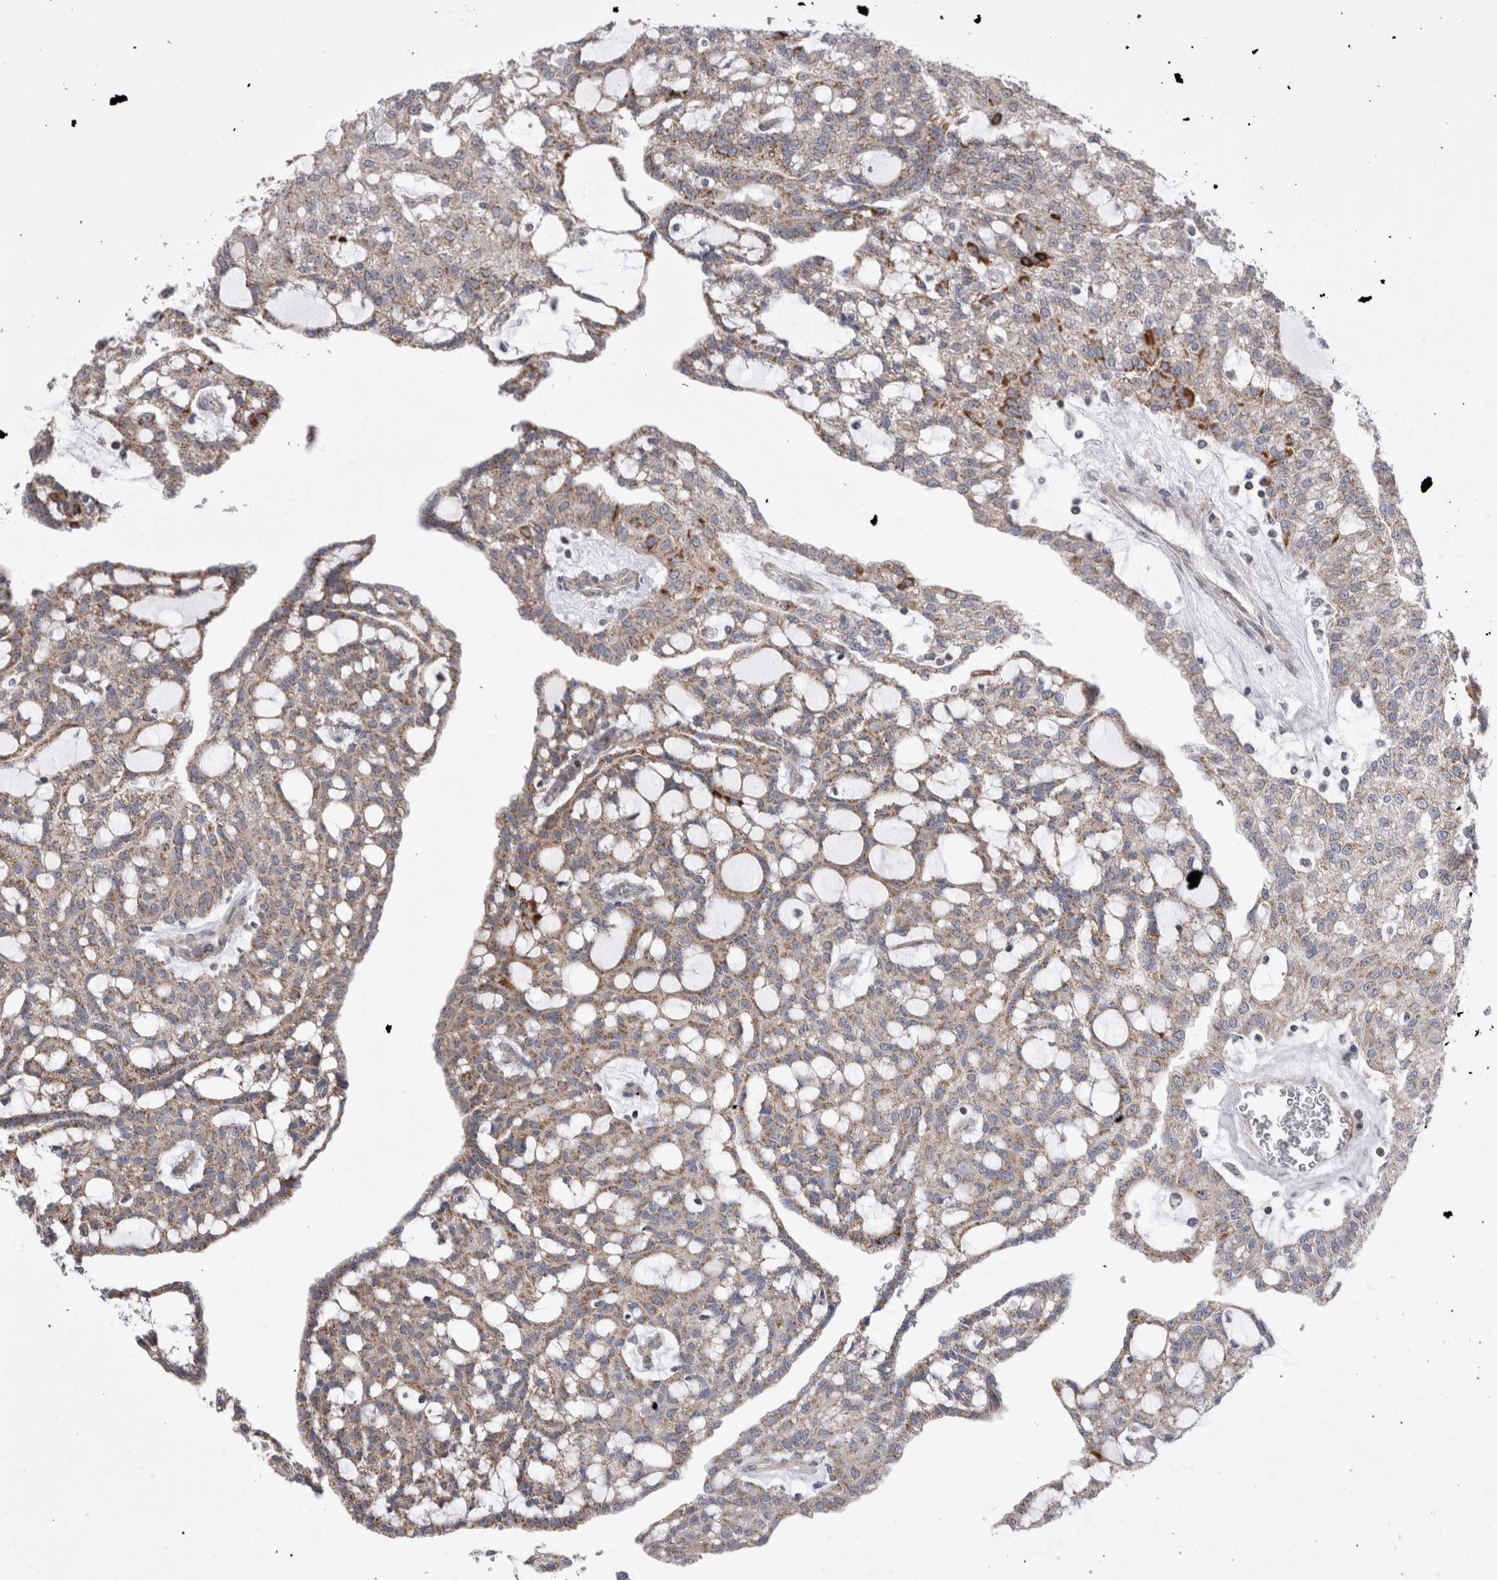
{"staining": {"intensity": "moderate", "quantity": ">75%", "location": "cytoplasmic/membranous"}, "tissue": "renal cancer", "cell_type": "Tumor cells", "image_type": "cancer", "snomed": [{"axis": "morphology", "description": "Adenocarcinoma, NOS"}, {"axis": "topography", "description": "Kidney"}], "caption": "This is a micrograph of IHC staining of adenocarcinoma (renal), which shows moderate expression in the cytoplasmic/membranous of tumor cells.", "gene": "TSPOAP1", "patient": {"sex": "male", "age": 63}}